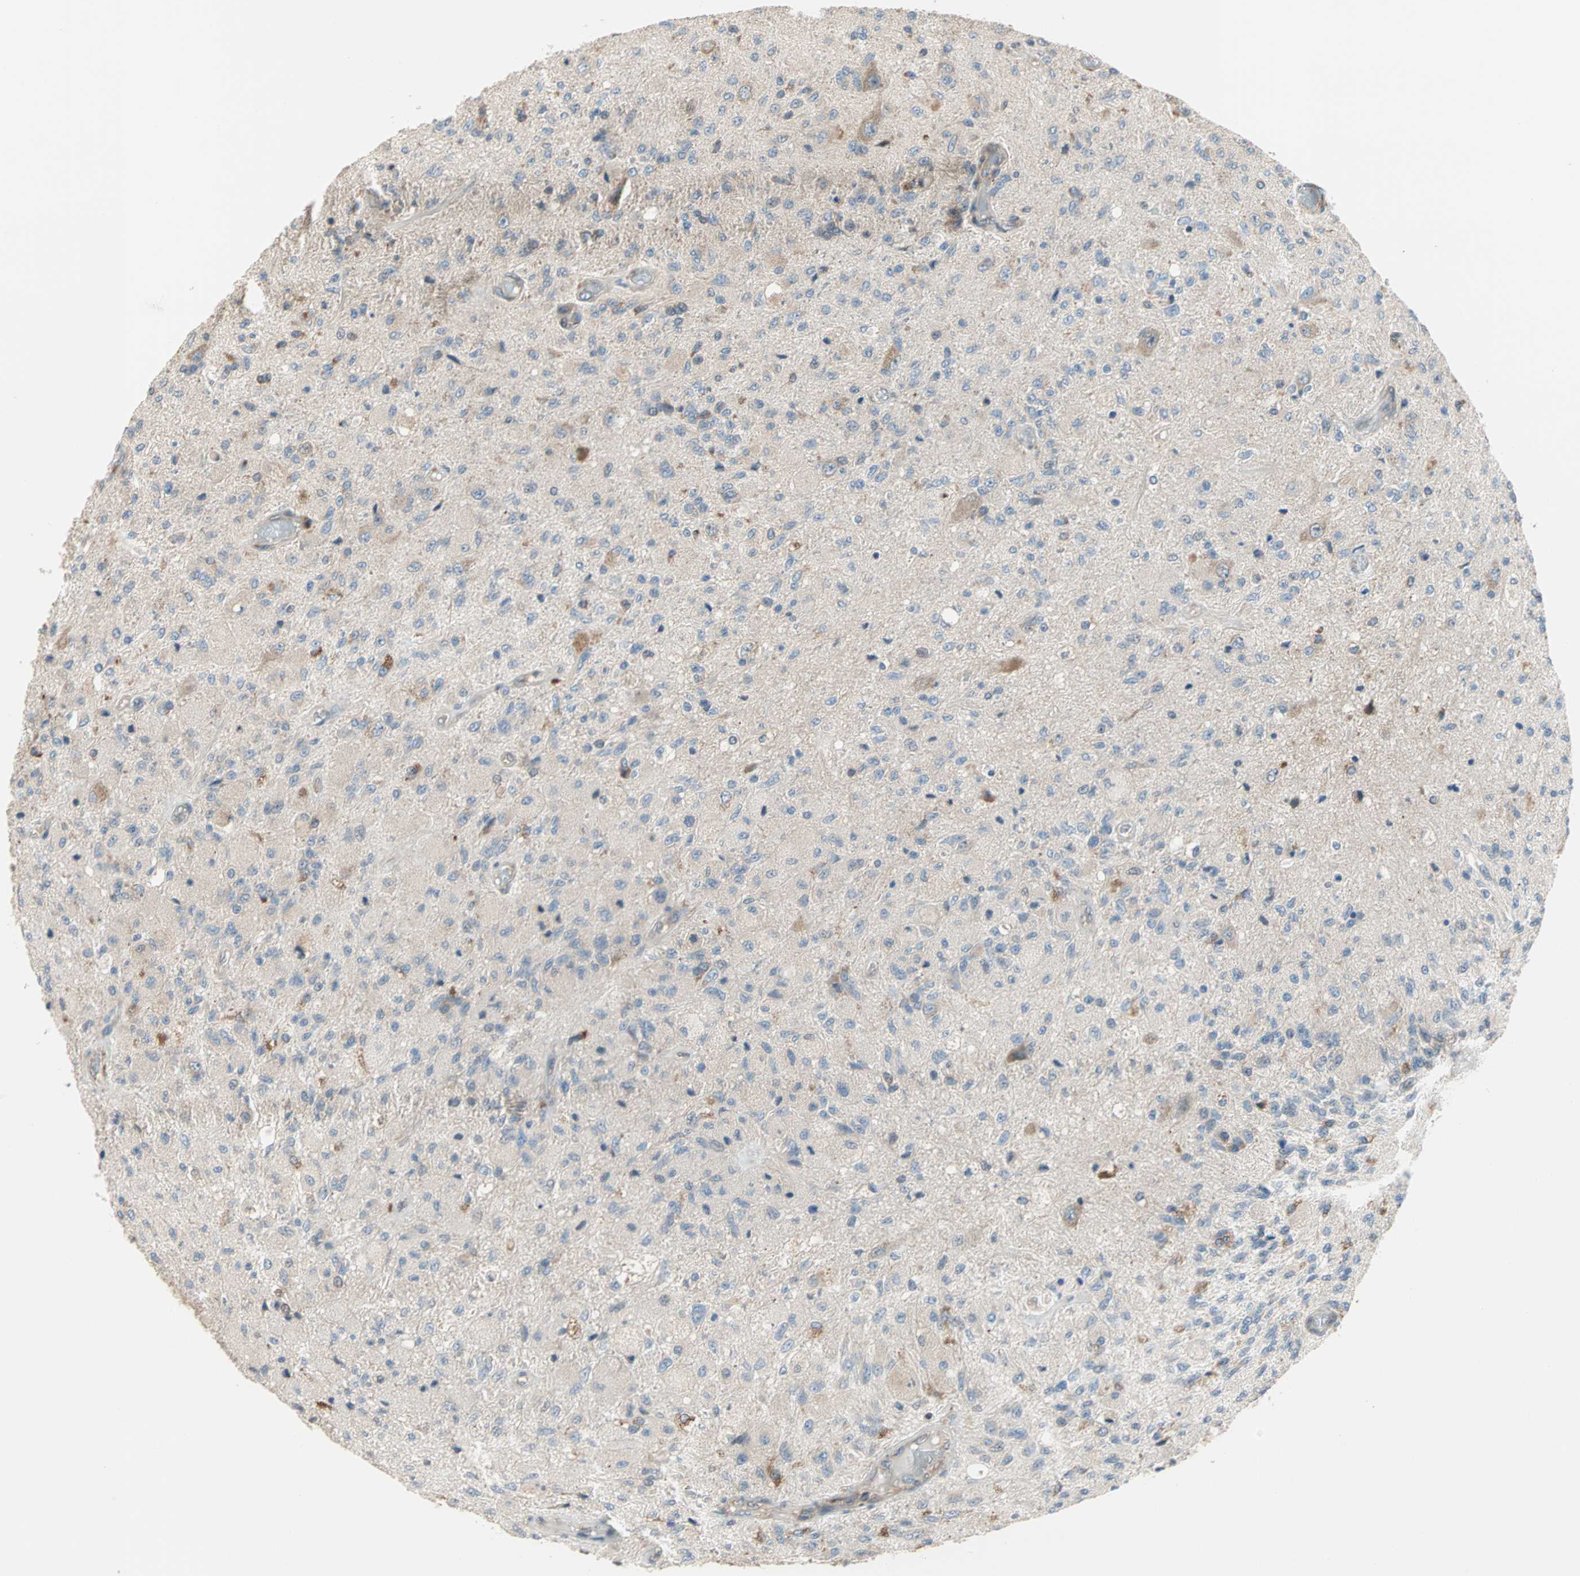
{"staining": {"intensity": "moderate", "quantity": "<25%", "location": "cytoplasmic/membranous"}, "tissue": "glioma", "cell_type": "Tumor cells", "image_type": "cancer", "snomed": [{"axis": "morphology", "description": "Normal tissue, NOS"}, {"axis": "morphology", "description": "Glioma, malignant, High grade"}, {"axis": "topography", "description": "Cerebral cortex"}], "caption": "The histopathology image demonstrates staining of high-grade glioma (malignant), revealing moderate cytoplasmic/membranous protein positivity (brown color) within tumor cells. (DAB IHC with brightfield microscopy, high magnification).", "gene": "SAR1A", "patient": {"sex": "male", "age": 77}}